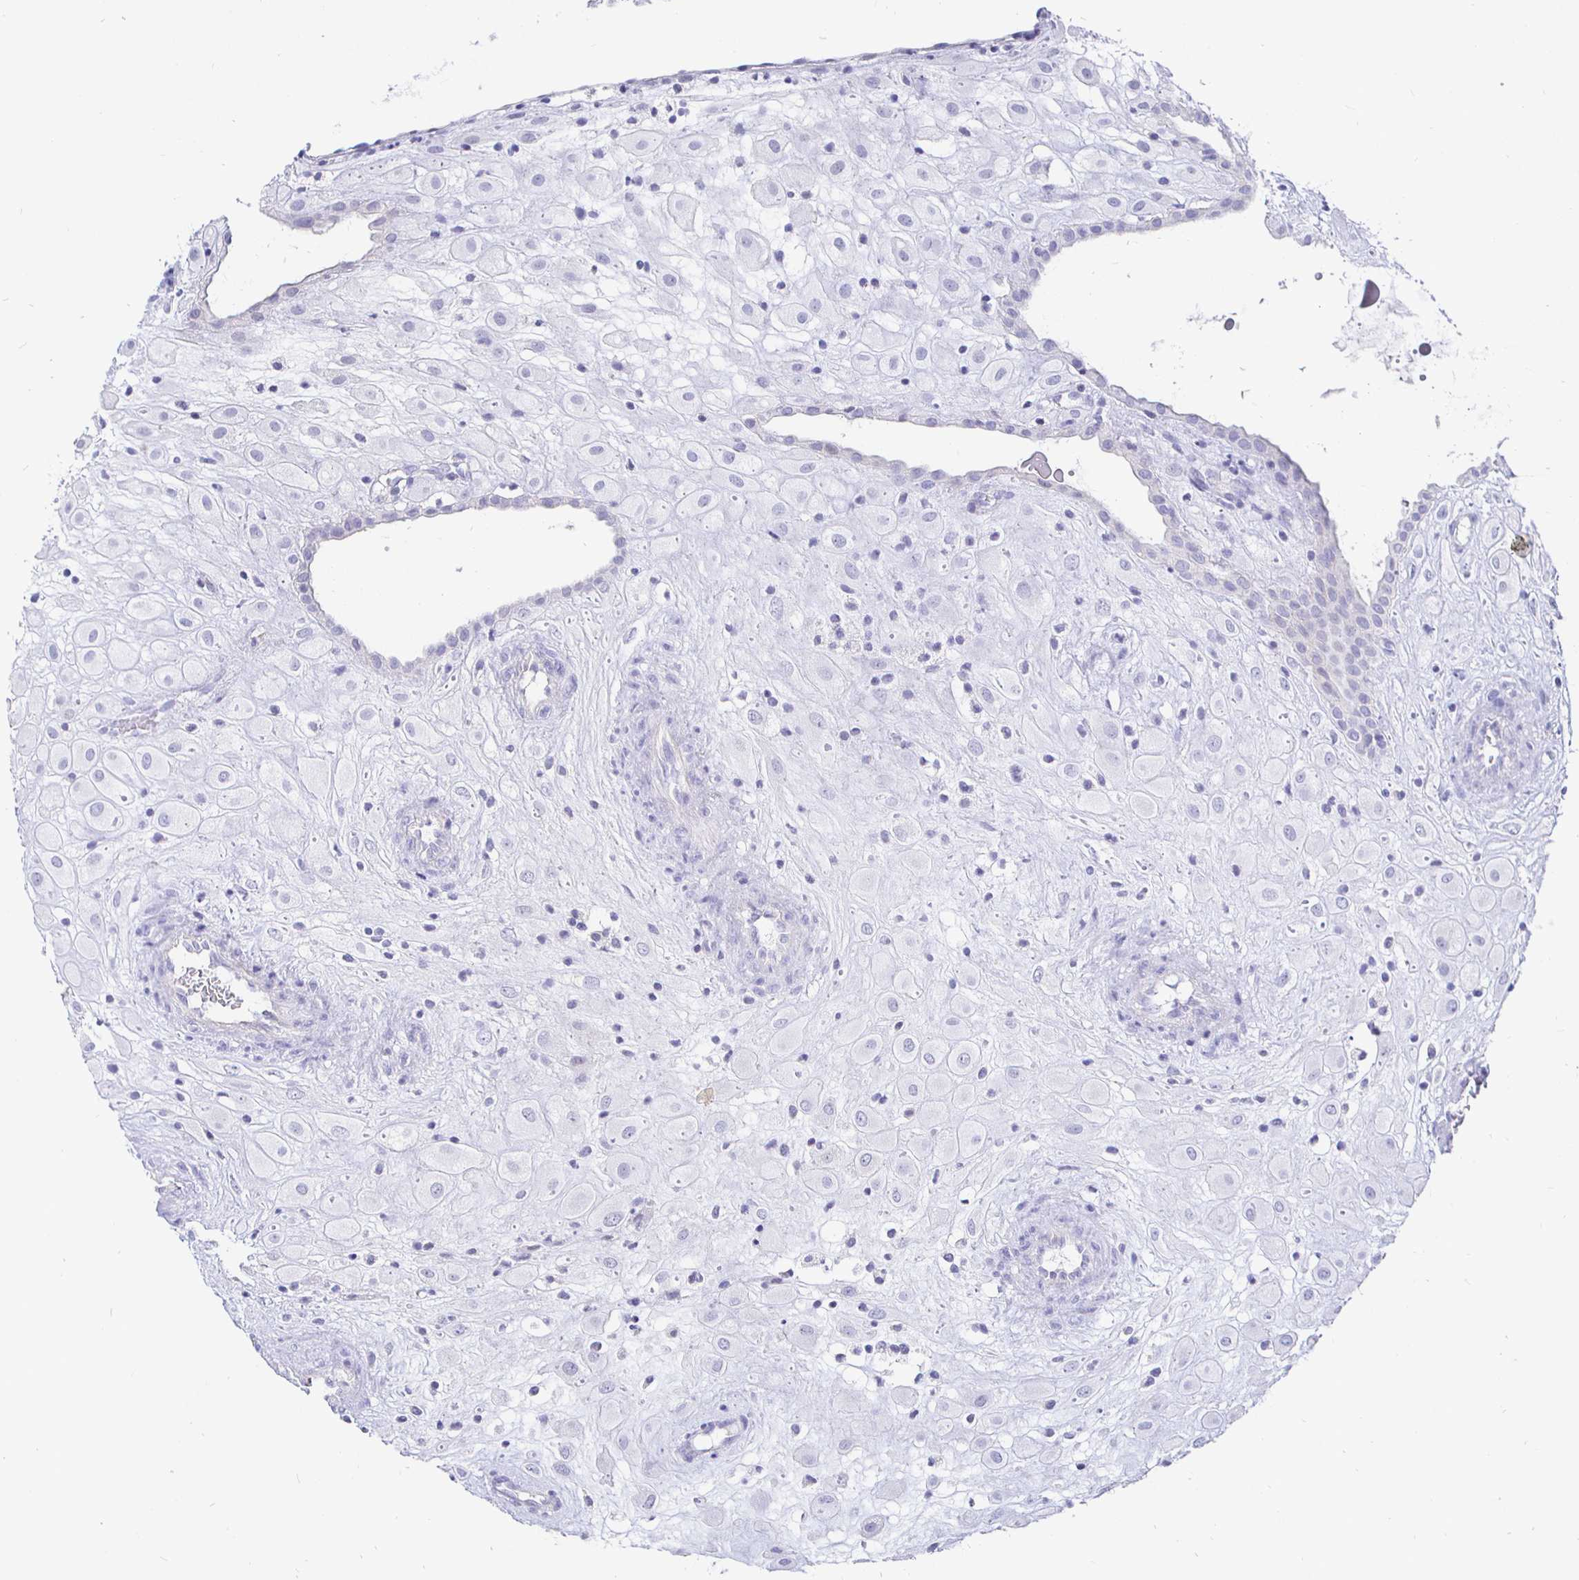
{"staining": {"intensity": "negative", "quantity": "none", "location": "none"}, "tissue": "placenta", "cell_type": "Decidual cells", "image_type": "normal", "snomed": [{"axis": "morphology", "description": "Normal tissue, NOS"}, {"axis": "topography", "description": "Placenta"}], "caption": "The image reveals no staining of decidual cells in unremarkable placenta. (IHC, brightfield microscopy, high magnification).", "gene": "CR2", "patient": {"sex": "female", "age": 24}}